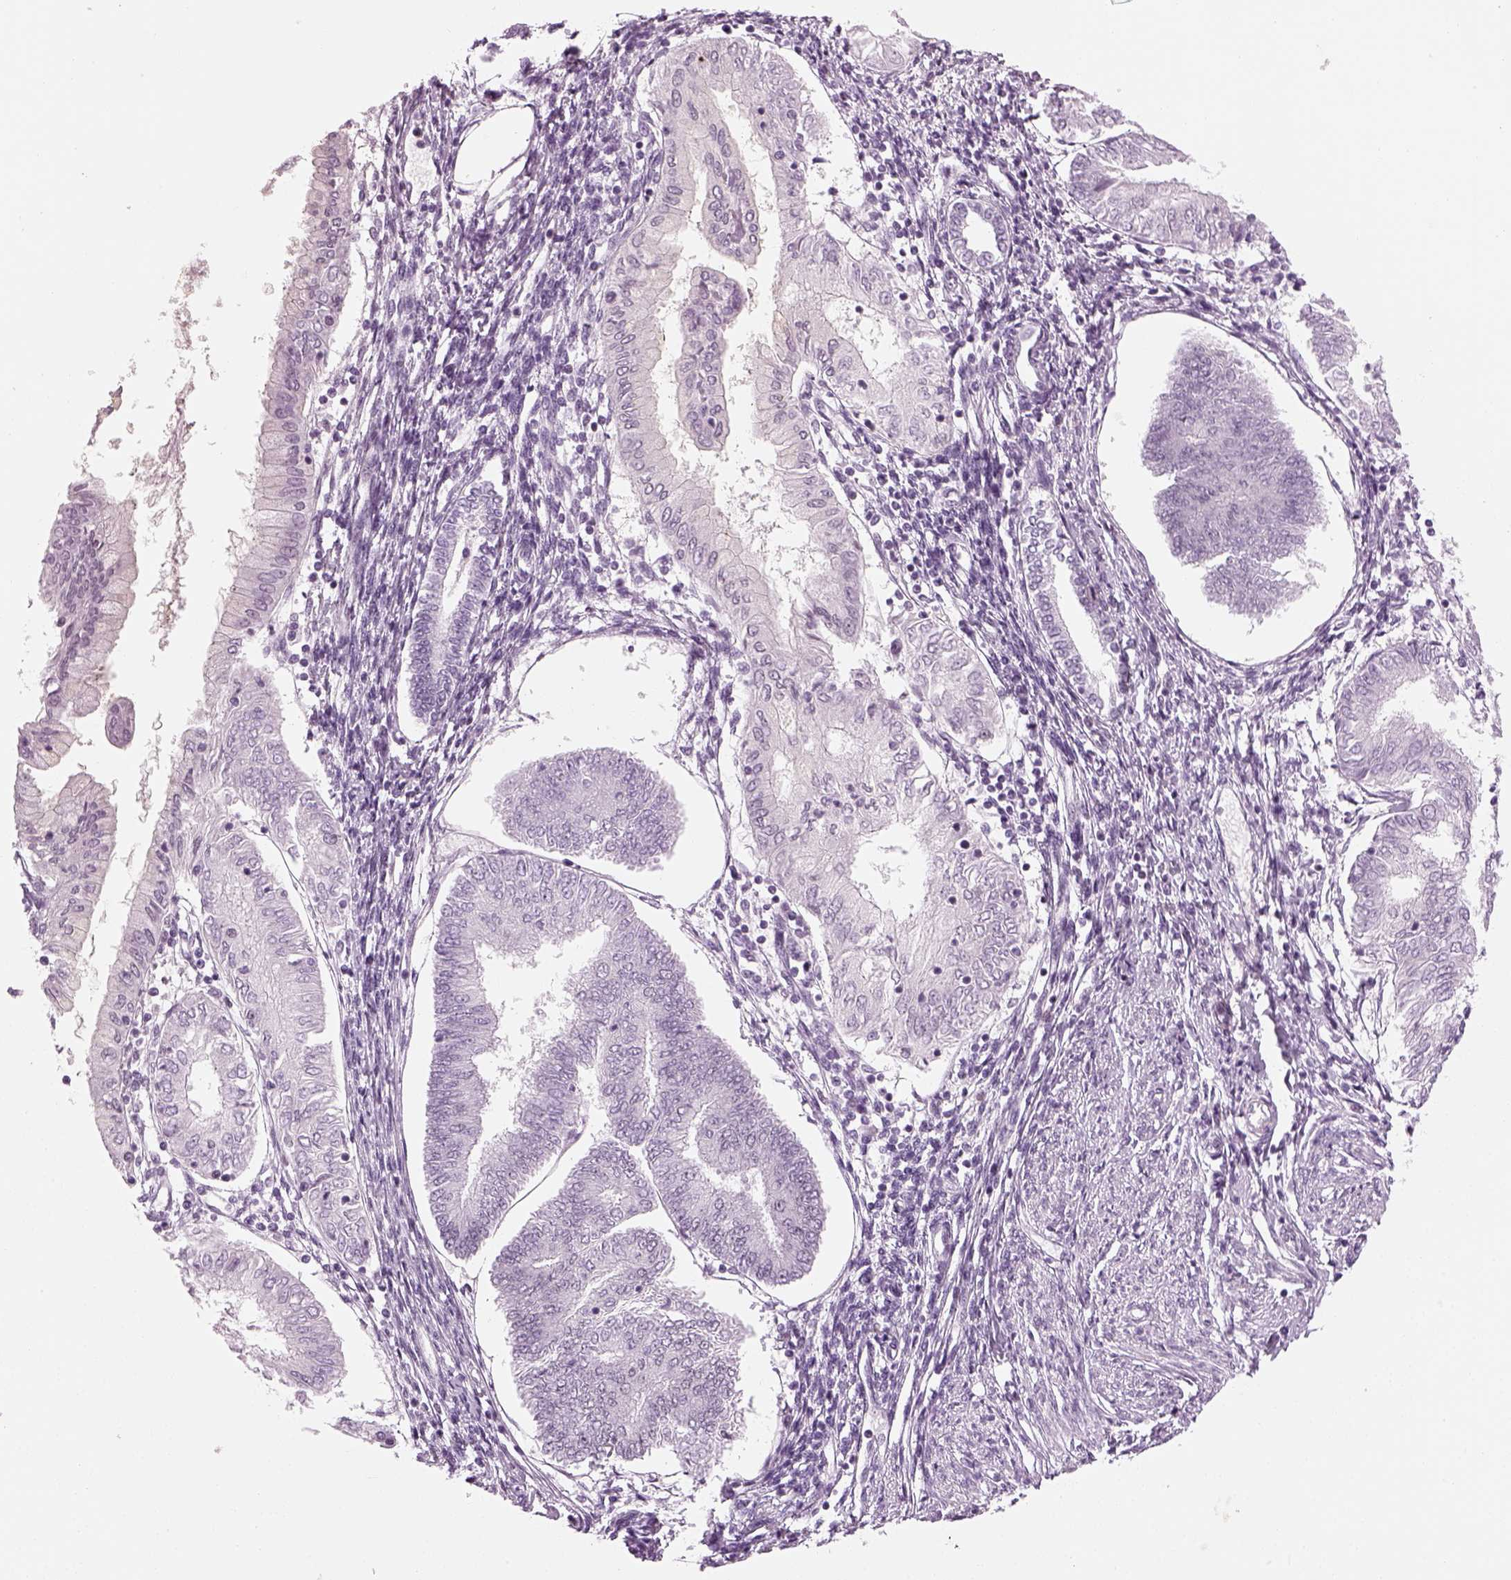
{"staining": {"intensity": "negative", "quantity": "none", "location": "none"}, "tissue": "endometrial cancer", "cell_type": "Tumor cells", "image_type": "cancer", "snomed": [{"axis": "morphology", "description": "Adenocarcinoma, NOS"}, {"axis": "topography", "description": "Endometrium"}], "caption": "Immunohistochemistry (IHC) of human endometrial cancer (adenocarcinoma) reveals no positivity in tumor cells.", "gene": "KCNG2", "patient": {"sex": "female", "age": 68}}